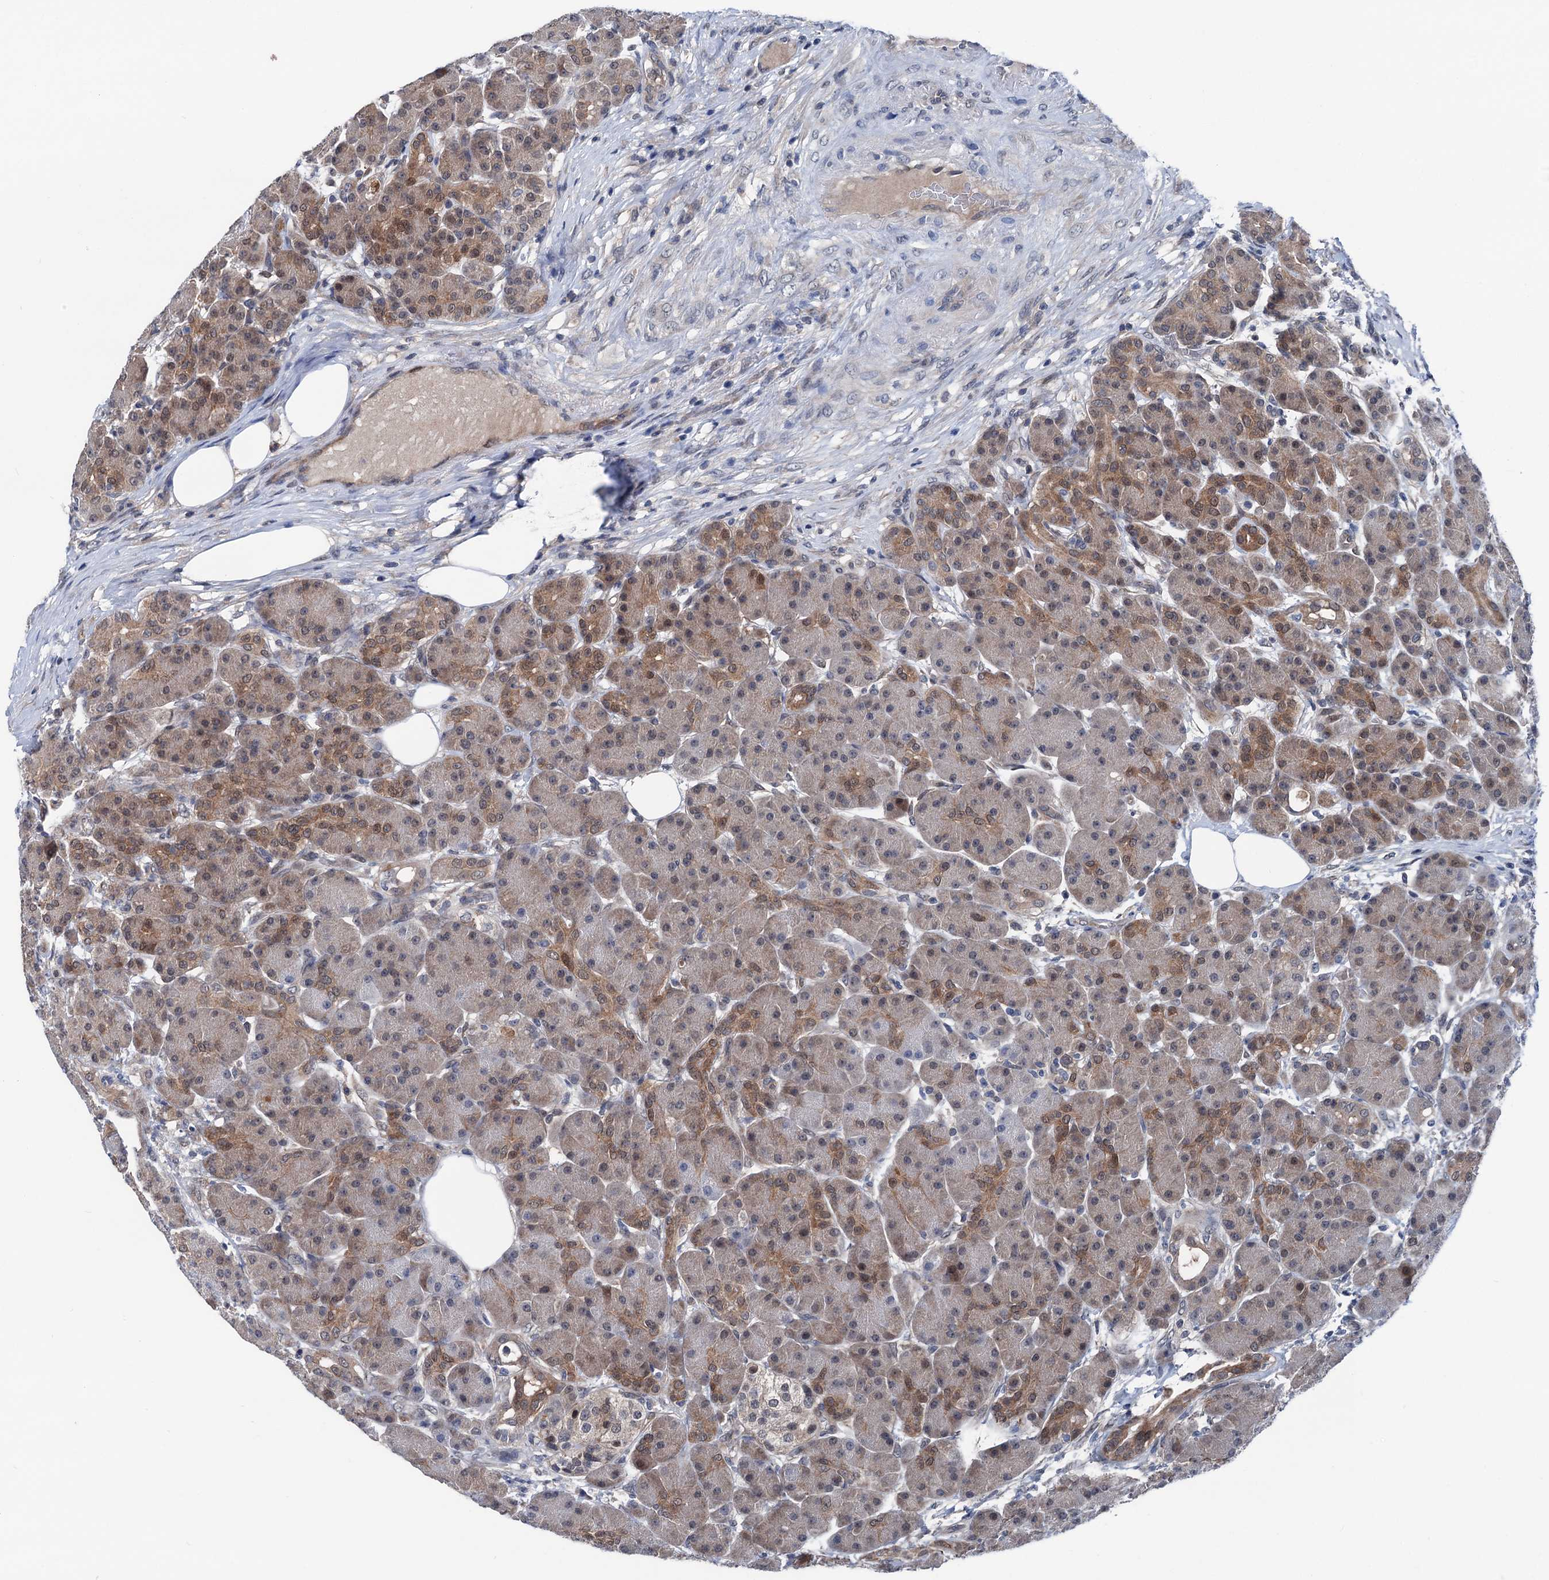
{"staining": {"intensity": "moderate", "quantity": "25%-75%", "location": "cytoplasmic/membranous,nuclear"}, "tissue": "pancreas", "cell_type": "Exocrine glandular cells", "image_type": "normal", "snomed": [{"axis": "morphology", "description": "Normal tissue, NOS"}, {"axis": "topography", "description": "Pancreas"}], "caption": "Immunohistochemistry photomicrograph of normal human pancreas stained for a protein (brown), which demonstrates medium levels of moderate cytoplasmic/membranous,nuclear positivity in approximately 25%-75% of exocrine glandular cells.", "gene": "GLO1", "patient": {"sex": "male", "age": 63}}